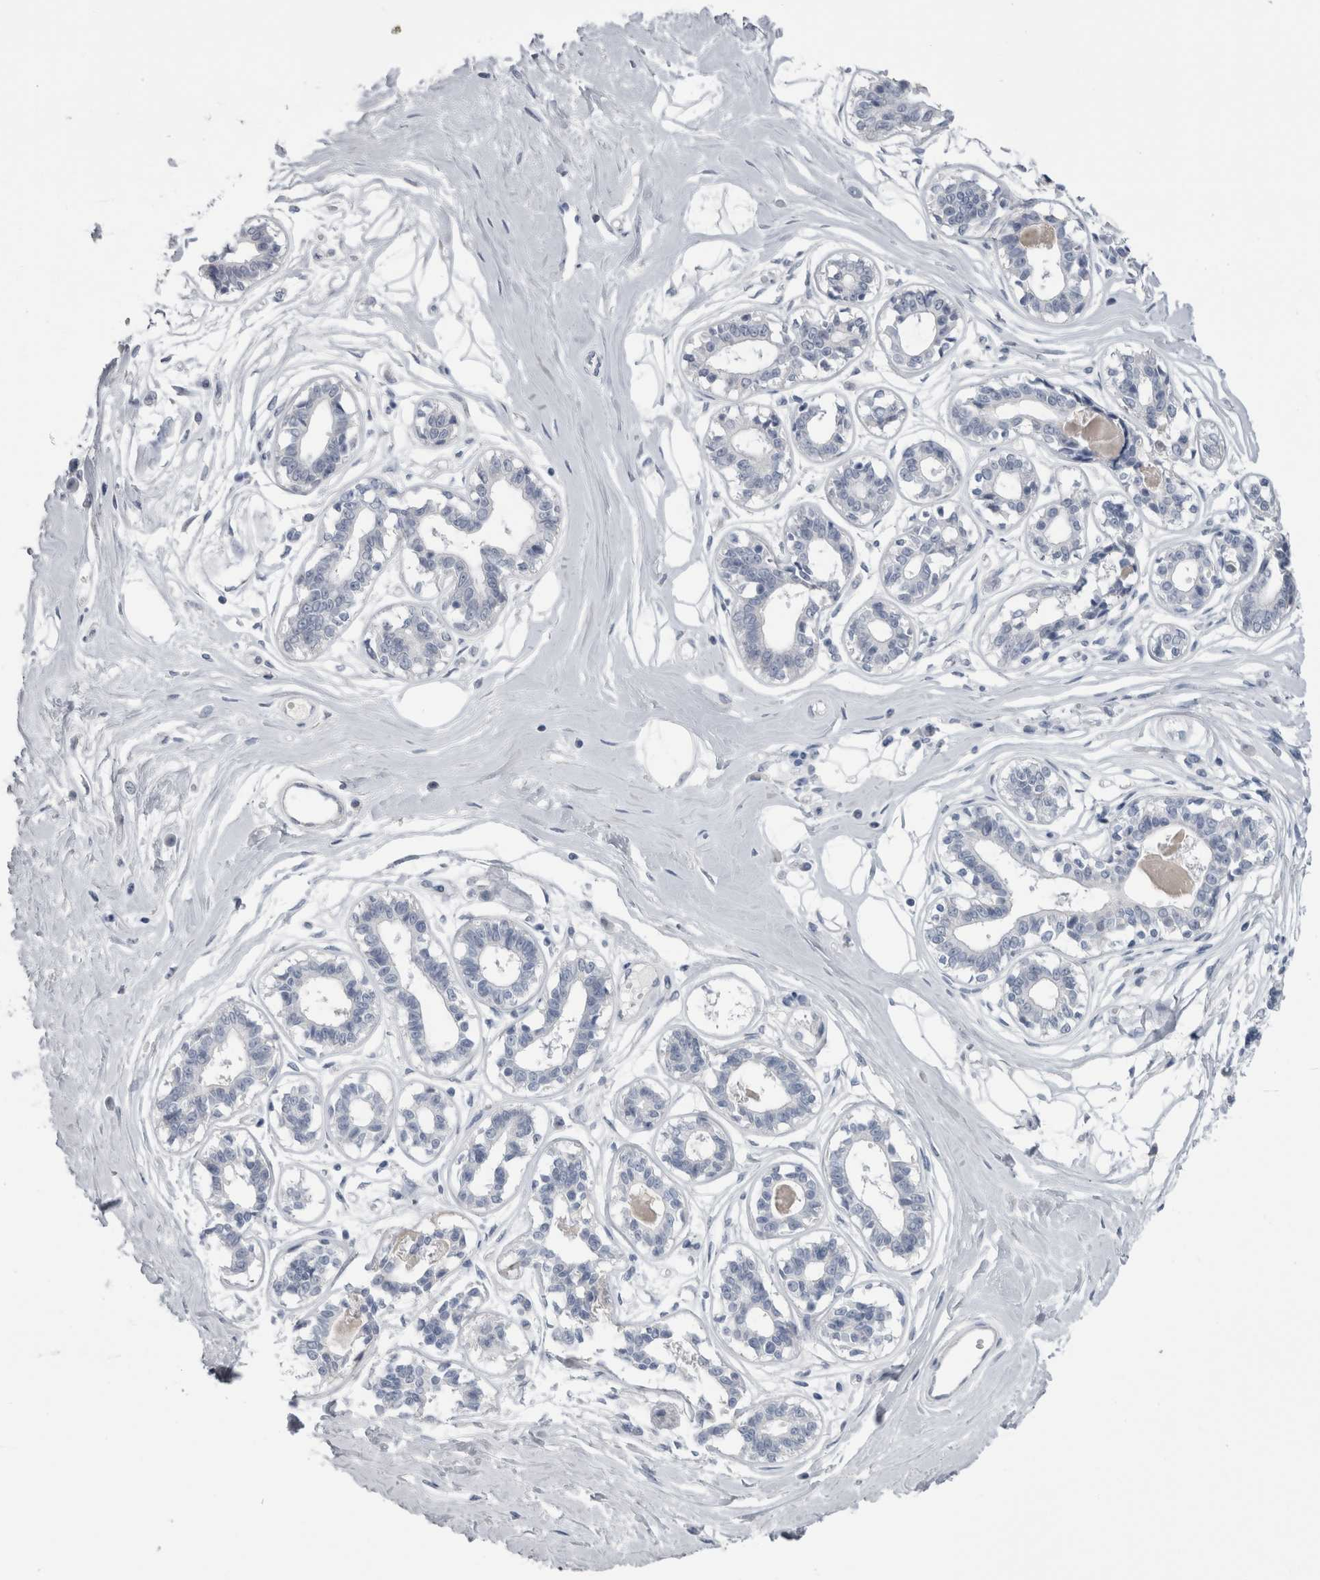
{"staining": {"intensity": "negative", "quantity": "none", "location": "none"}, "tissue": "breast", "cell_type": "Adipocytes", "image_type": "normal", "snomed": [{"axis": "morphology", "description": "Normal tissue, NOS"}, {"axis": "topography", "description": "Breast"}], "caption": "High magnification brightfield microscopy of benign breast stained with DAB (3,3'-diaminobenzidine) (brown) and counterstained with hematoxylin (blue): adipocytes show no significant staining.", "gene": "MSMB", "patient": {"sex": "female", "age": 45}}